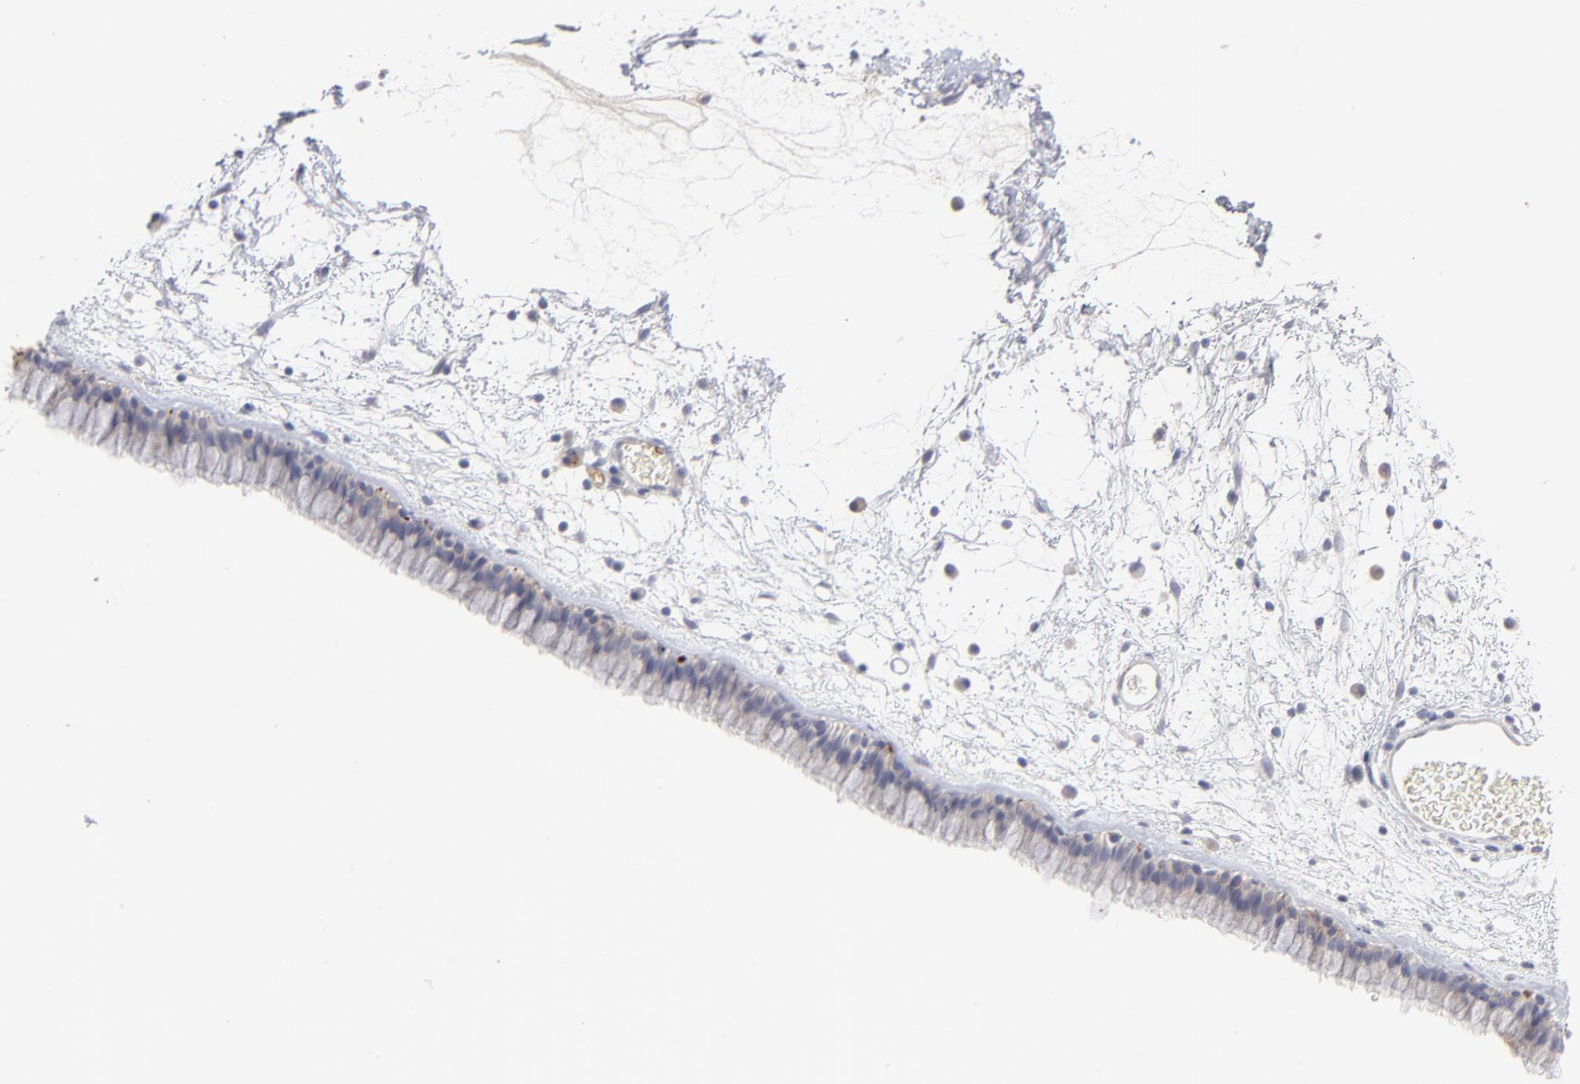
{"staining": {"intensity": "moderate", "quantity": ">75%", "location": "cytoplasmic/membranous"}, "tissue": "nasopharynx", "cell_type": "Respiratory epithelial cells", "image_type": "normal", "snomed": [{"axis": "morphology", "description": "Normal tissue, NOS"}, {"axis": "morphology", "description": "Inflammation, NOS"}, {"axis": "topography", "description": "Nasopharynx"}], "caption": "DAB (3,3'-diaminobenzidine) immunohistochemical staining of benign nasopharynx demonstrates moderate cytoplasmic/membranous protein expression in about >75% of respiratory epithelial cells.", "gene": "CCR3", "patient": {"sex": "male", "age": 48}}